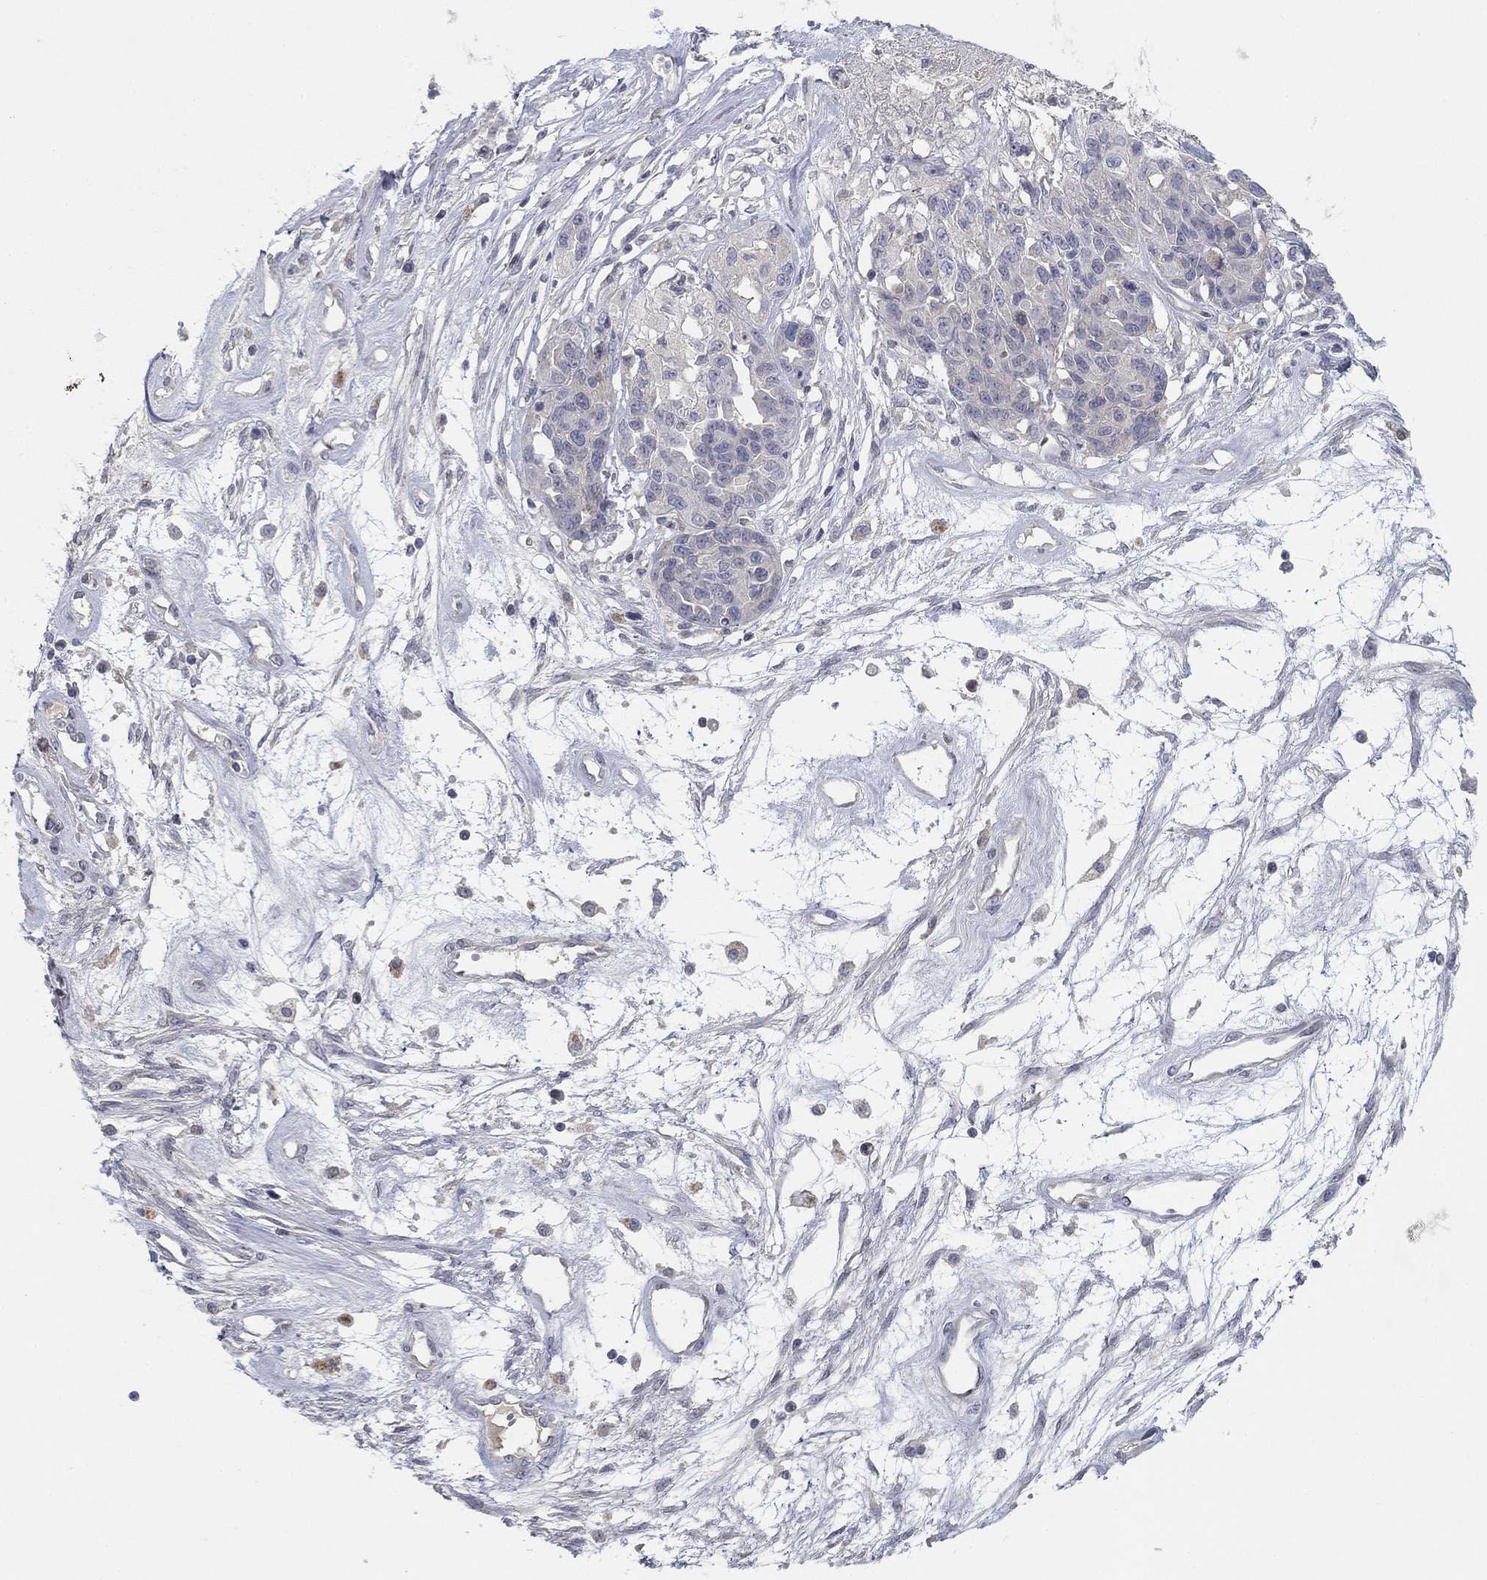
{"staining": {"intensity": "negative", "quantity": "none", "location": "none"}, "tissue": "ovarian cancer", "cell_type": "Tumor cells", "image_type": "cancer", "snomed": [{"axis": "morphology", "description": "Cystadenocarcinoma, serous, NOS"}, {"axis": "topography", "description": "Ovary"}], "caption": "Serous cystadenocarcinoma (ovarian) was stained to show a protein in brown. There is no significant expression in tumor cells.", "gene": "AMN1", "patient": {"sex": "female", "age": 87}}